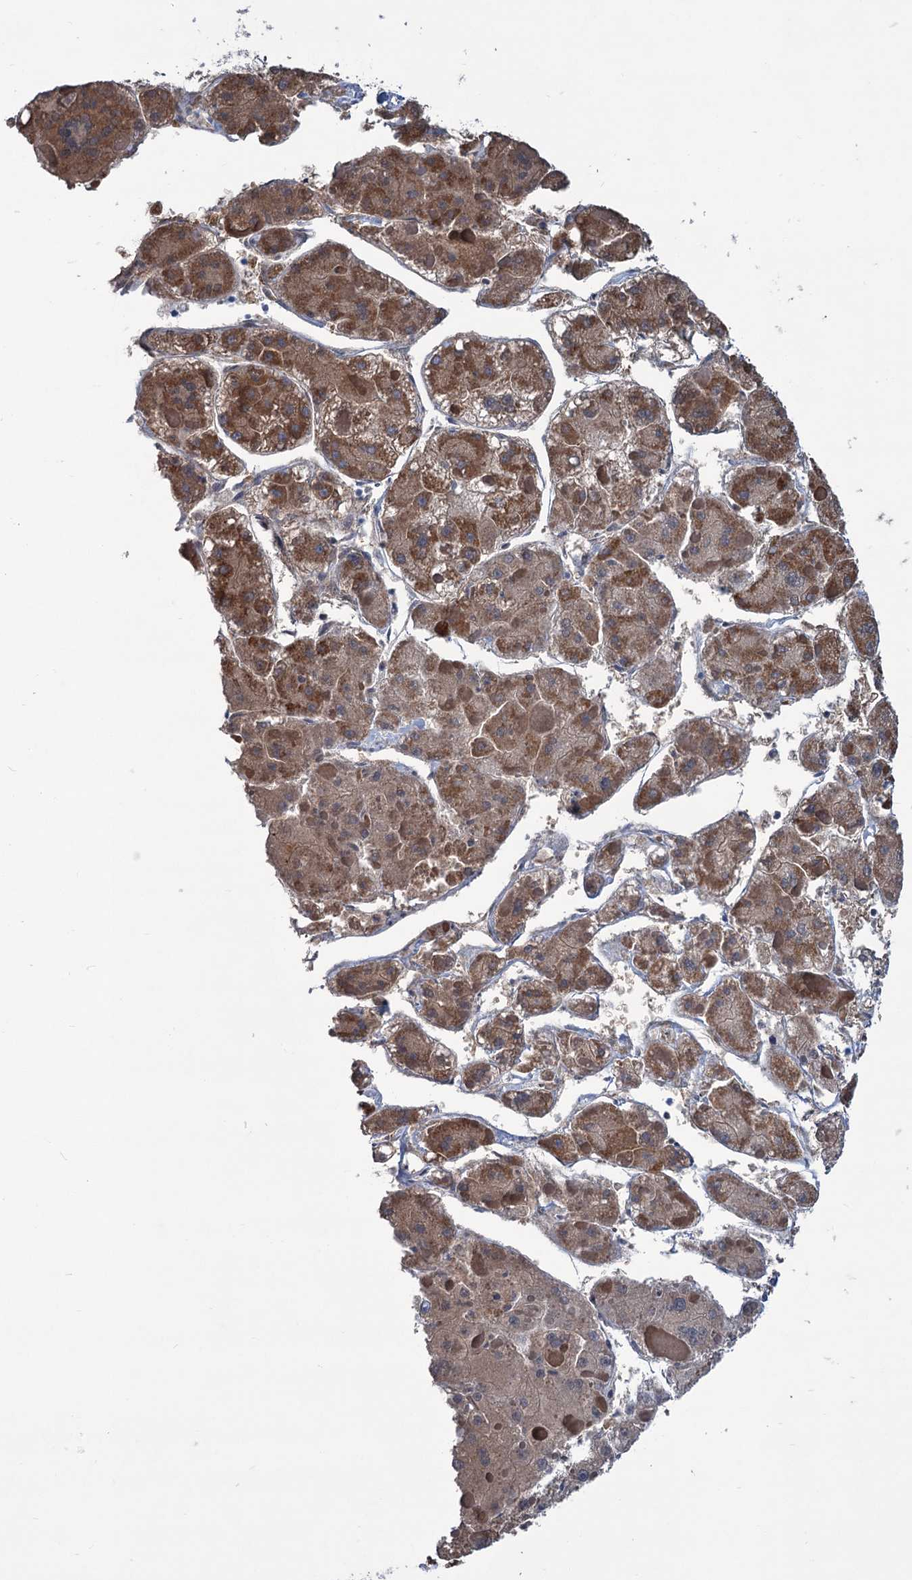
{"staining": {"intensity": "moderate", "quantity": ">75%", "location": "cytoplasmic/membranous"}, "tissue": "liver cancer", "cell_type": "Tumor cells", "image_type": "cancer", "snomed": [{"axis": "morphology", "description": "Carcinoma, Hepatocellular, NOS"}, {"axis": "topography", "description": "Liver"}], "caption": "Human liver cancer stained with a protein marker reveals moderate staining in tumor cells.", "gene": "LPIN1", "patient": {"sex": "female", "age": 73}}